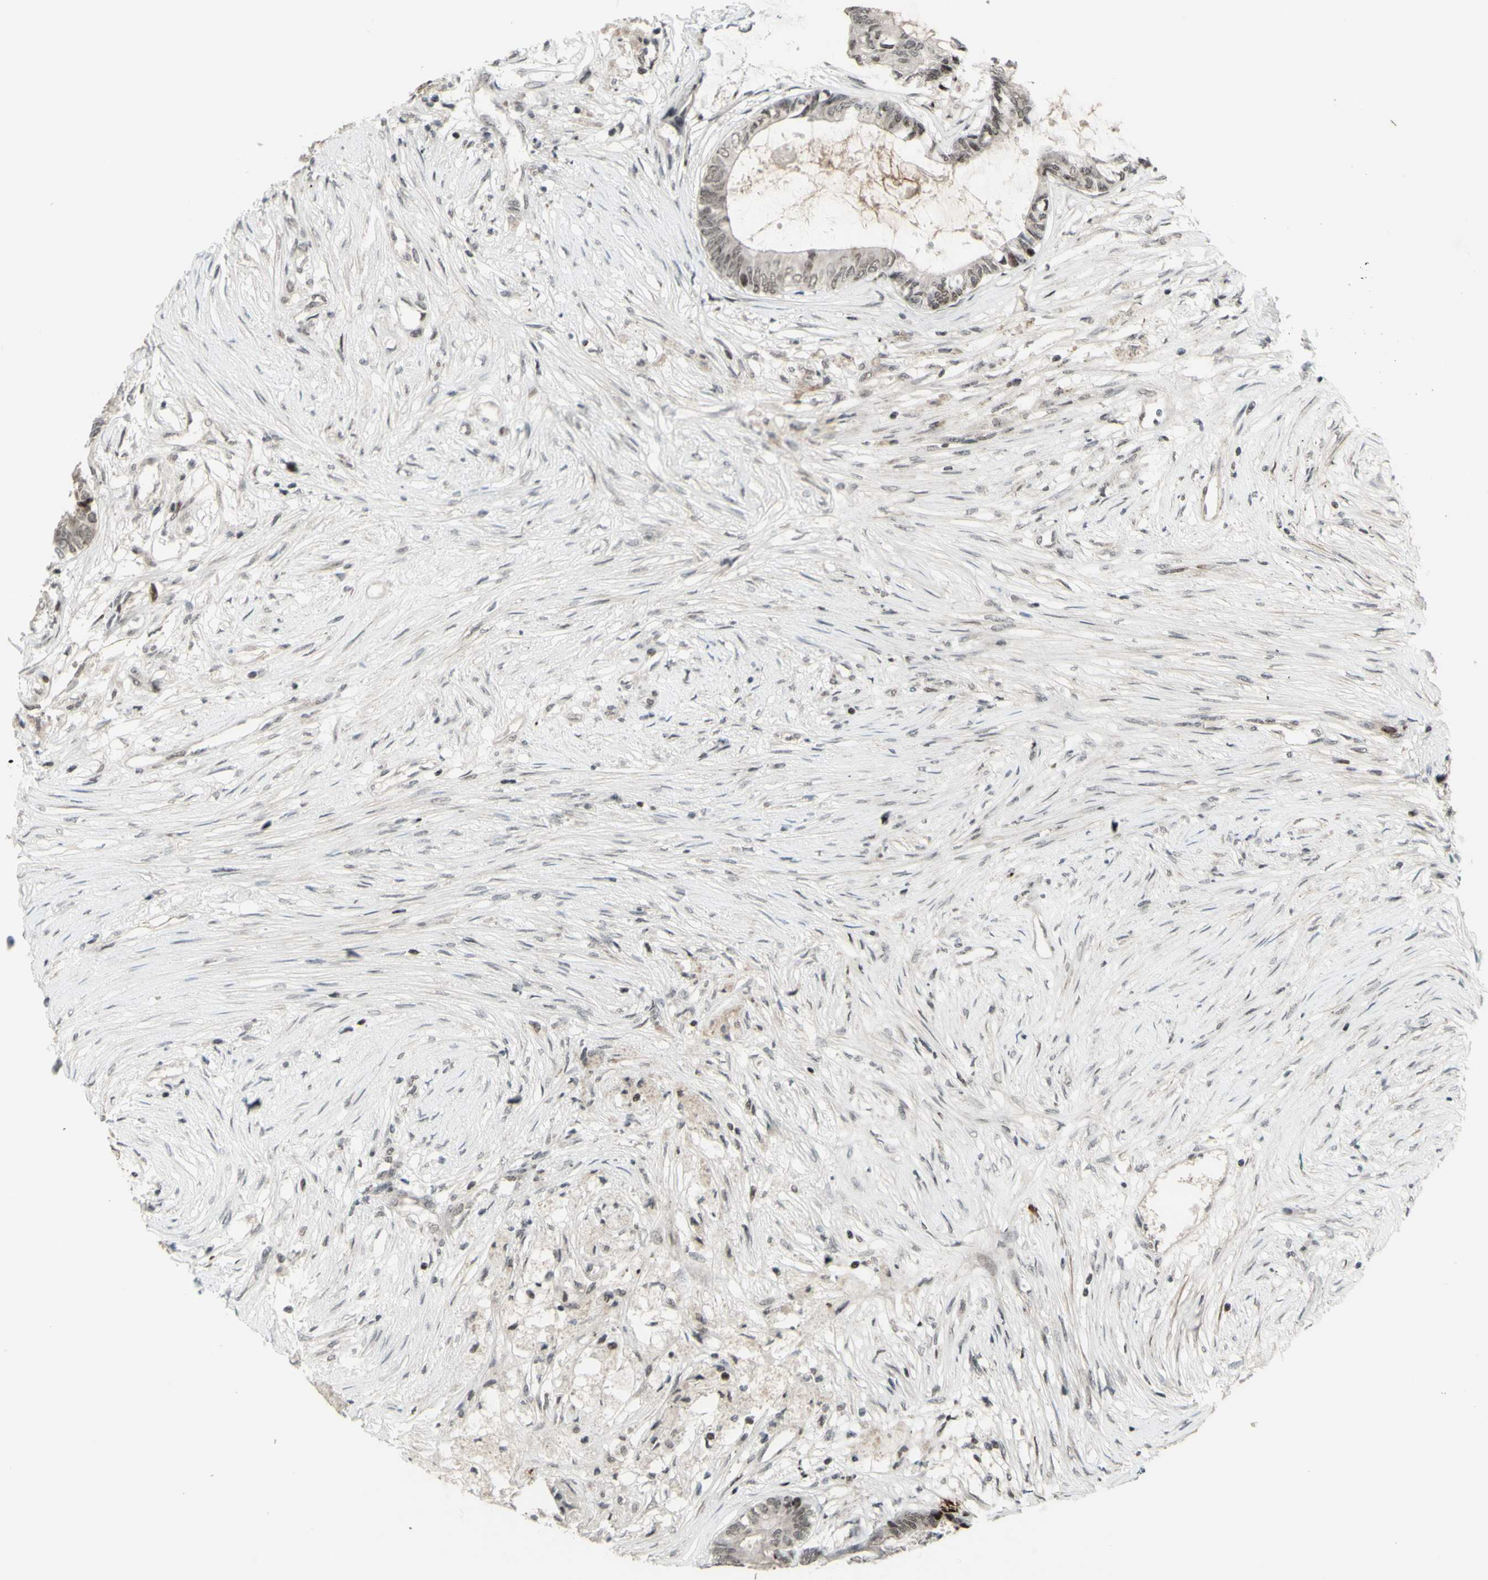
{"staining": {"intensity": "weak", "quantity": "<25%", "location": "nuclear"}, "tissue": "colorectal cancer", "cell_type": "Tumor cells", "image_type": "cancer", "snomed": [{"axis": "morphology", "description": "Adenocarcinoma, NOS"}, {"axis": "topography", "description": "Rectum"}], "caption": "Colorectal cancer (adenocarcinoma) stained for a protein using immunohistochemistry (IHC) shows no staining tumor cells.", "gene": "SUPT6H", "patient": {"sex": "male", "age": 63}}